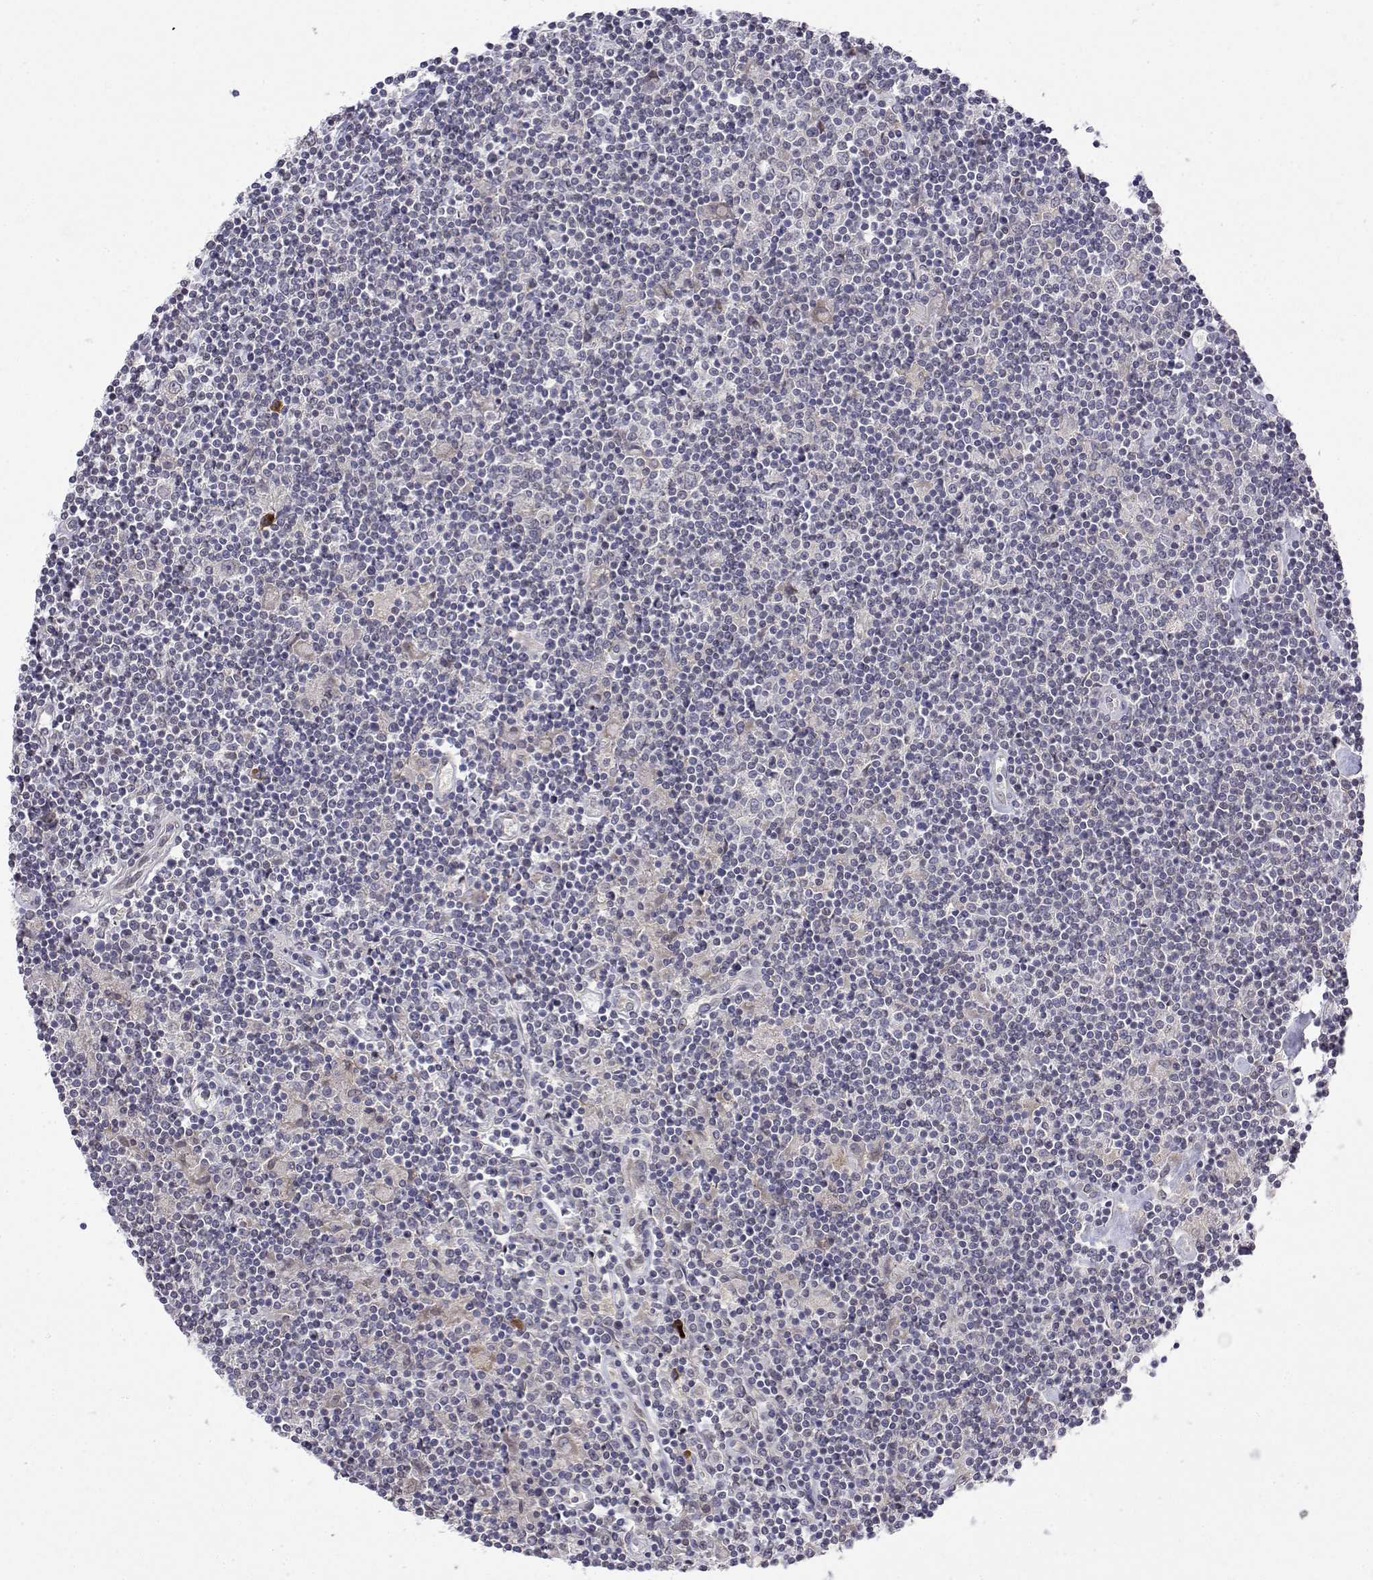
{"staining": {"intensity": "negative", "quantity": "none", "location": "none"}, "tissue": "lymphoma", "cell_type": "Tumor cells", "image_type": "cancer", "snomed": [{"axis": "morphology", "description": "Hodgkin's disease, NOS"}, {"axis": "topography", "description": "Lymph node"}], "caption": "Lymphoma was stained to show a protein in brown. There is no significant staining in tumor cells.", "gene": "IGFBP4", "patient": {"sex": "male", "age": 40}}